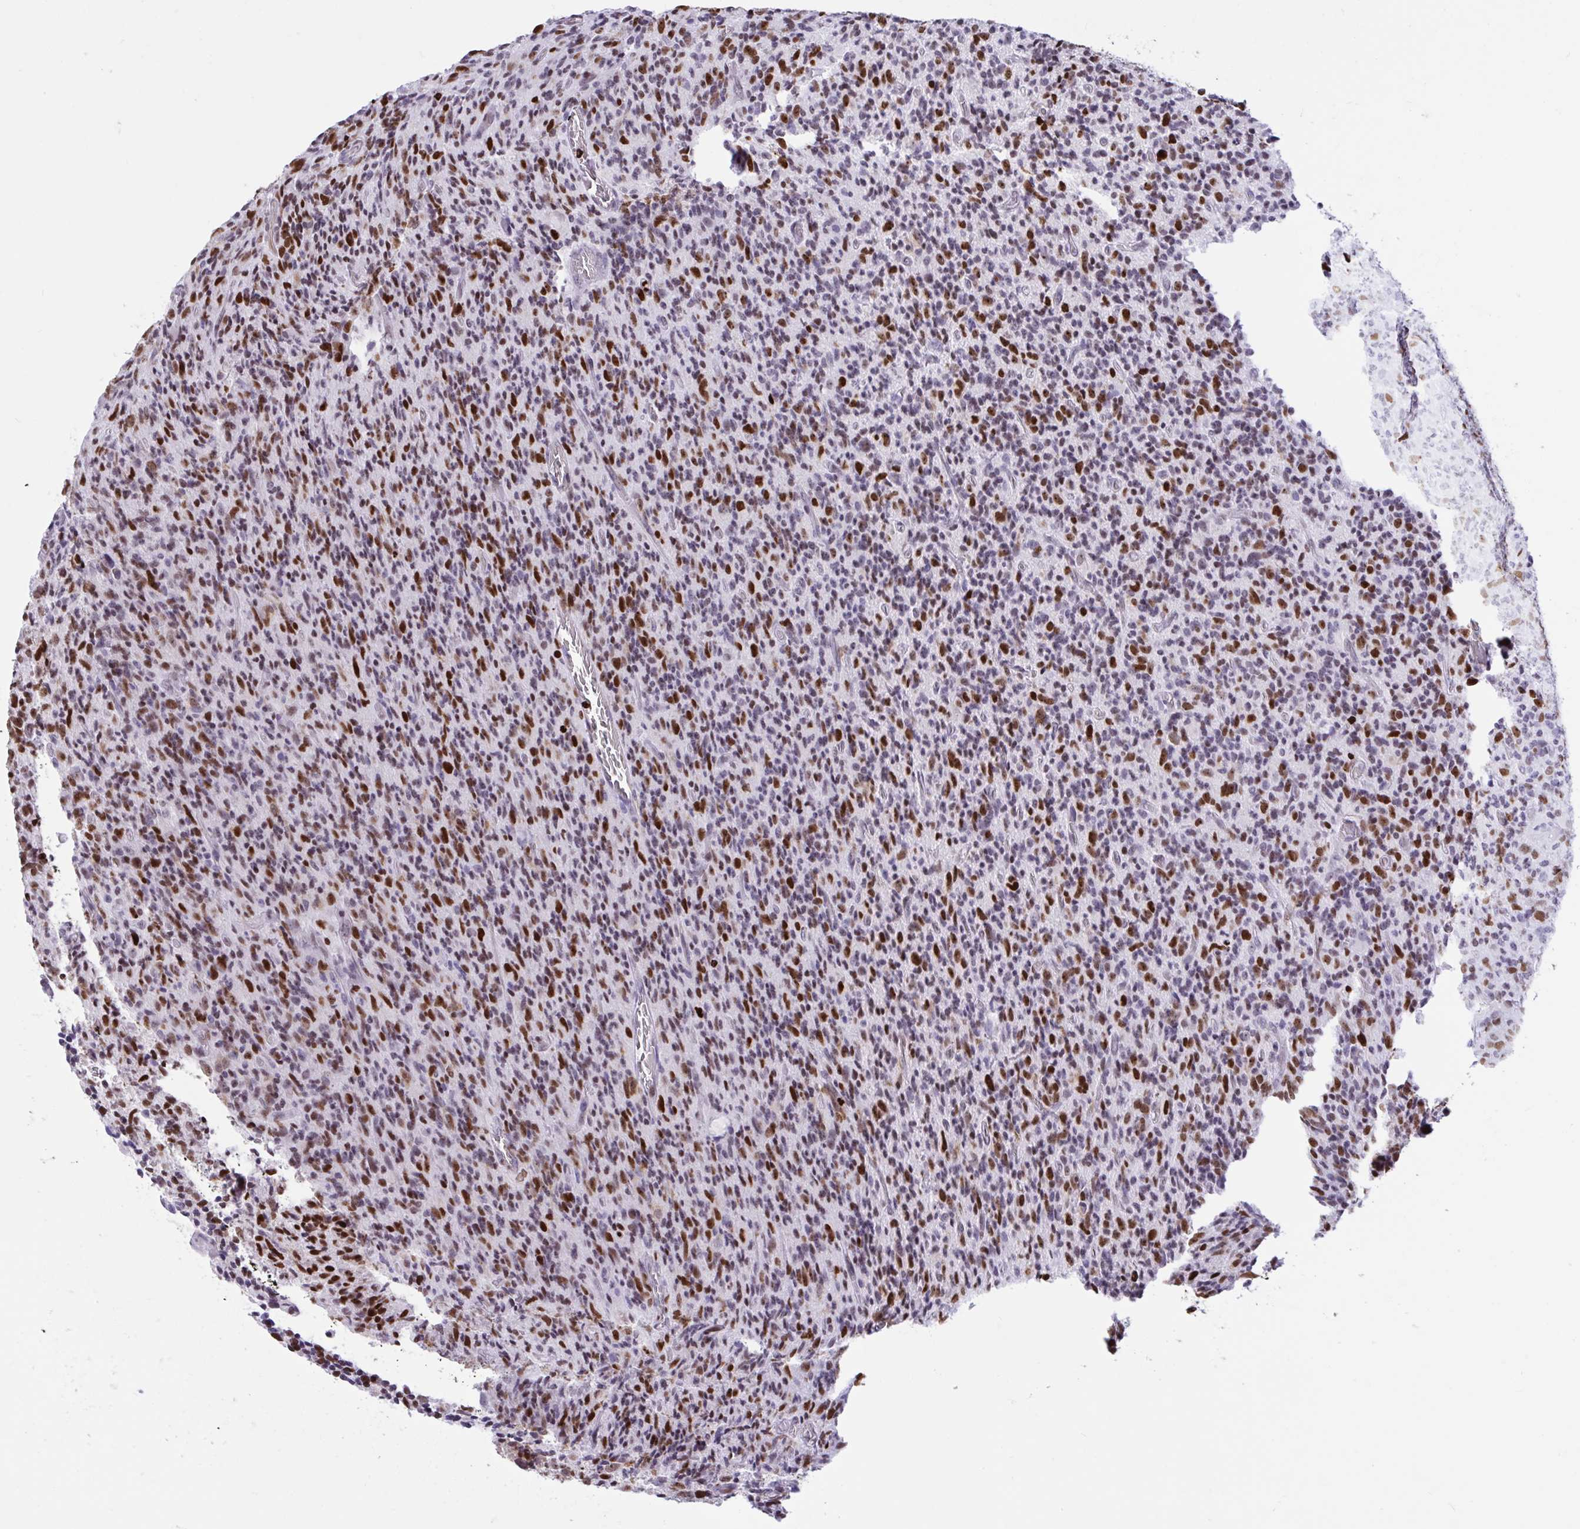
{"staining": {"intensity": "moderate", "quantity": "25%-75%", "location": "nuclear"}, "tissue": "glioma", "cell_type": "Tumor cells", "image_type": "cancer", "snomed": [{"axis": "morphology", "description": "Glioma, malignant, High grade"}, {"axis": "topography", "description": "Brain"}], "caption": "Brown immunohistochemical staining in human glioma exhibits moderate nuclear expression in approximately 25%-75% of tumor cells.", "gene": "HMGB2", "patient": {"sex": "male", "age": 76}}